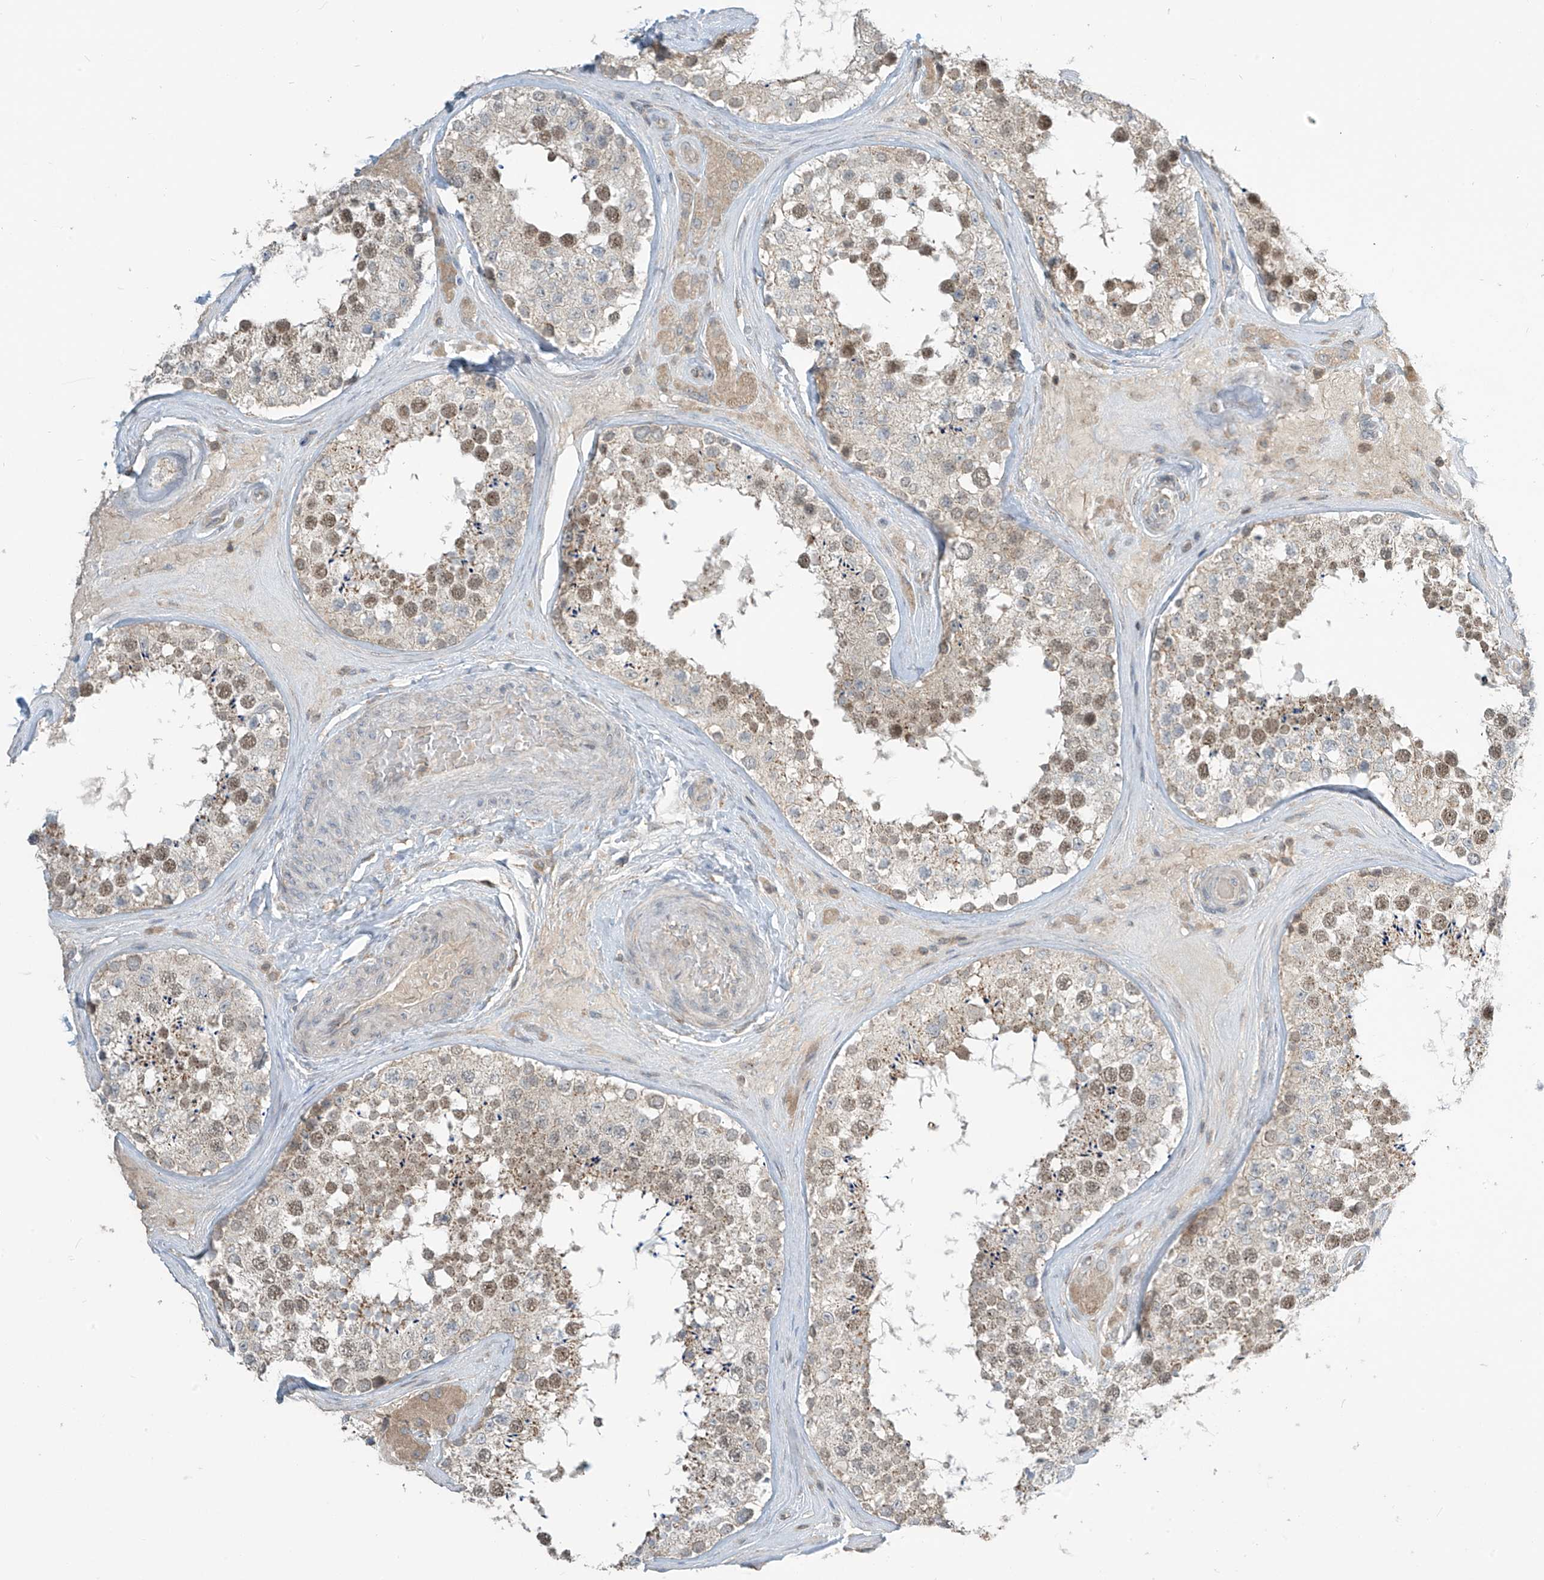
{"staining": {"intensity": "moderate", "quantity": "25%-75%", "location": "cytoplasmic/membranous,nuclear"}, "tissue": "testis", "cell_type": "Cells in seminiferous ducts", "image_type": "normal", "snomed": [{"axis": "morphology", "description": "Normal tissue, NOS"}, {"axis": "topography", "description": "Testis"}], "caption": "Immunohistochemical staining of unremarkable testis shows moderate cytoplasmic/membranous,nuclear protein staining in about 25%-75% of cells in seminiferous ducts.", "gene": "PARVG", "patient": {"sex": "male", "age": 46}}